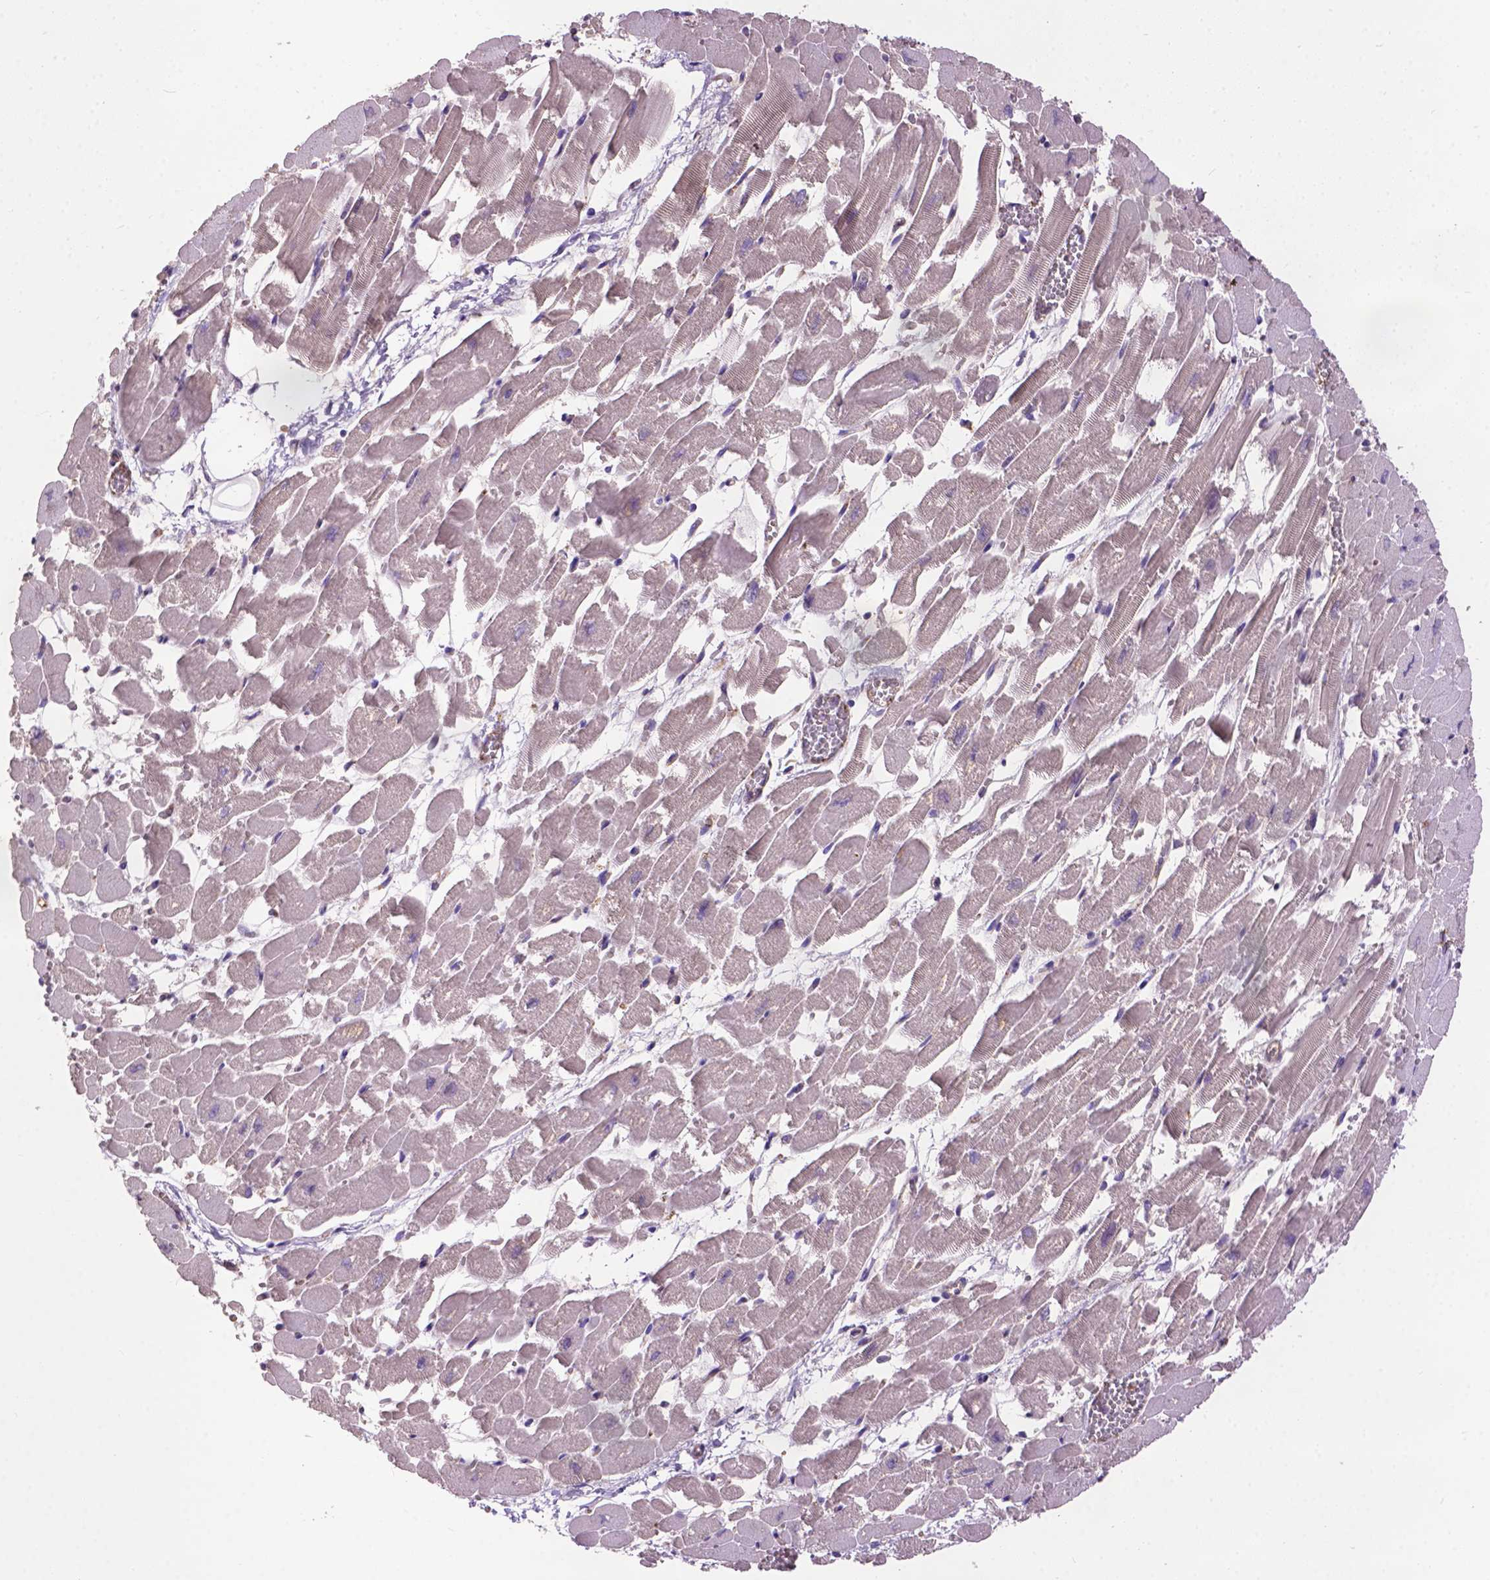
{"staining": {"intensity": "negative", "quantity": "none", "location": "none"}, "tissue": "heart muscle", "cell_type": "Cardiomyocytes", "image_type": "normal", "snomed": [{"axis": "morphology", "description": "Normal tissue, NOS"}, {"axis": "topography", "description": "Heart"}], "caption": "High power microscopy histopathology image of an IHC image of unremarkable heart muscle, revealing no significant staining in cardiomyocytes.", "gene": "ZNF337", "patient": {"sex": "female", "age": 52}}